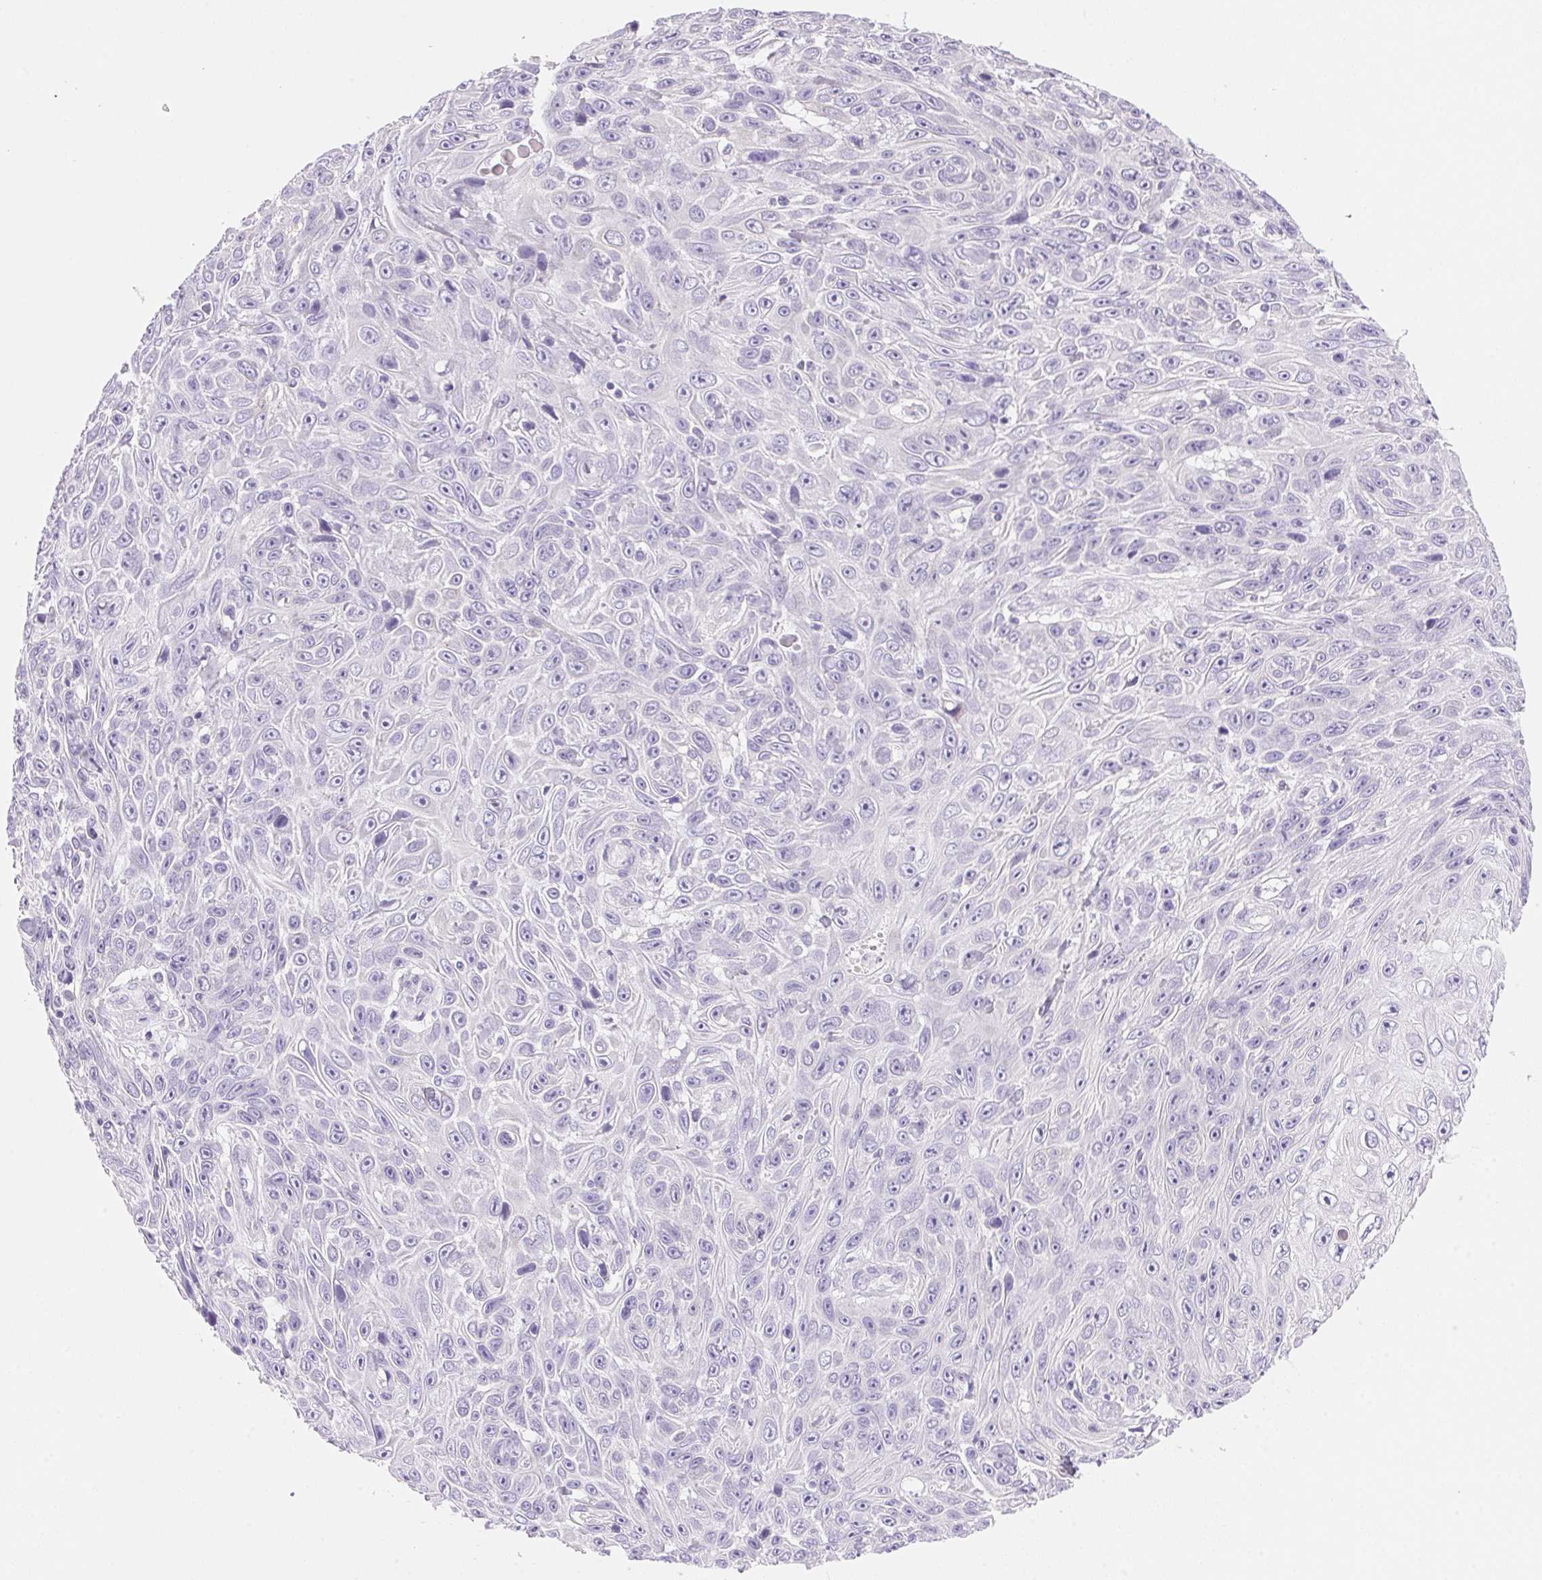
{"staining": {"intensity": "negative", "quantity": "none", "location": "none"}, "tissue": "skin cancer", "cell_type": "Tumor cells", "image_type": "cancer", "snomed": [{"axis": "morphology", "description": "Squamous cell carcinoma, NOS"}, {"axis": "topography", "description": "Skin"}], "caption": "Immunohistochemistry (IHC) of skin squamous cell carcinoma demonstrates no expression in tumor cells.", "gene": "DHCR24", "patient": {"sex": "male", "age": 82}}